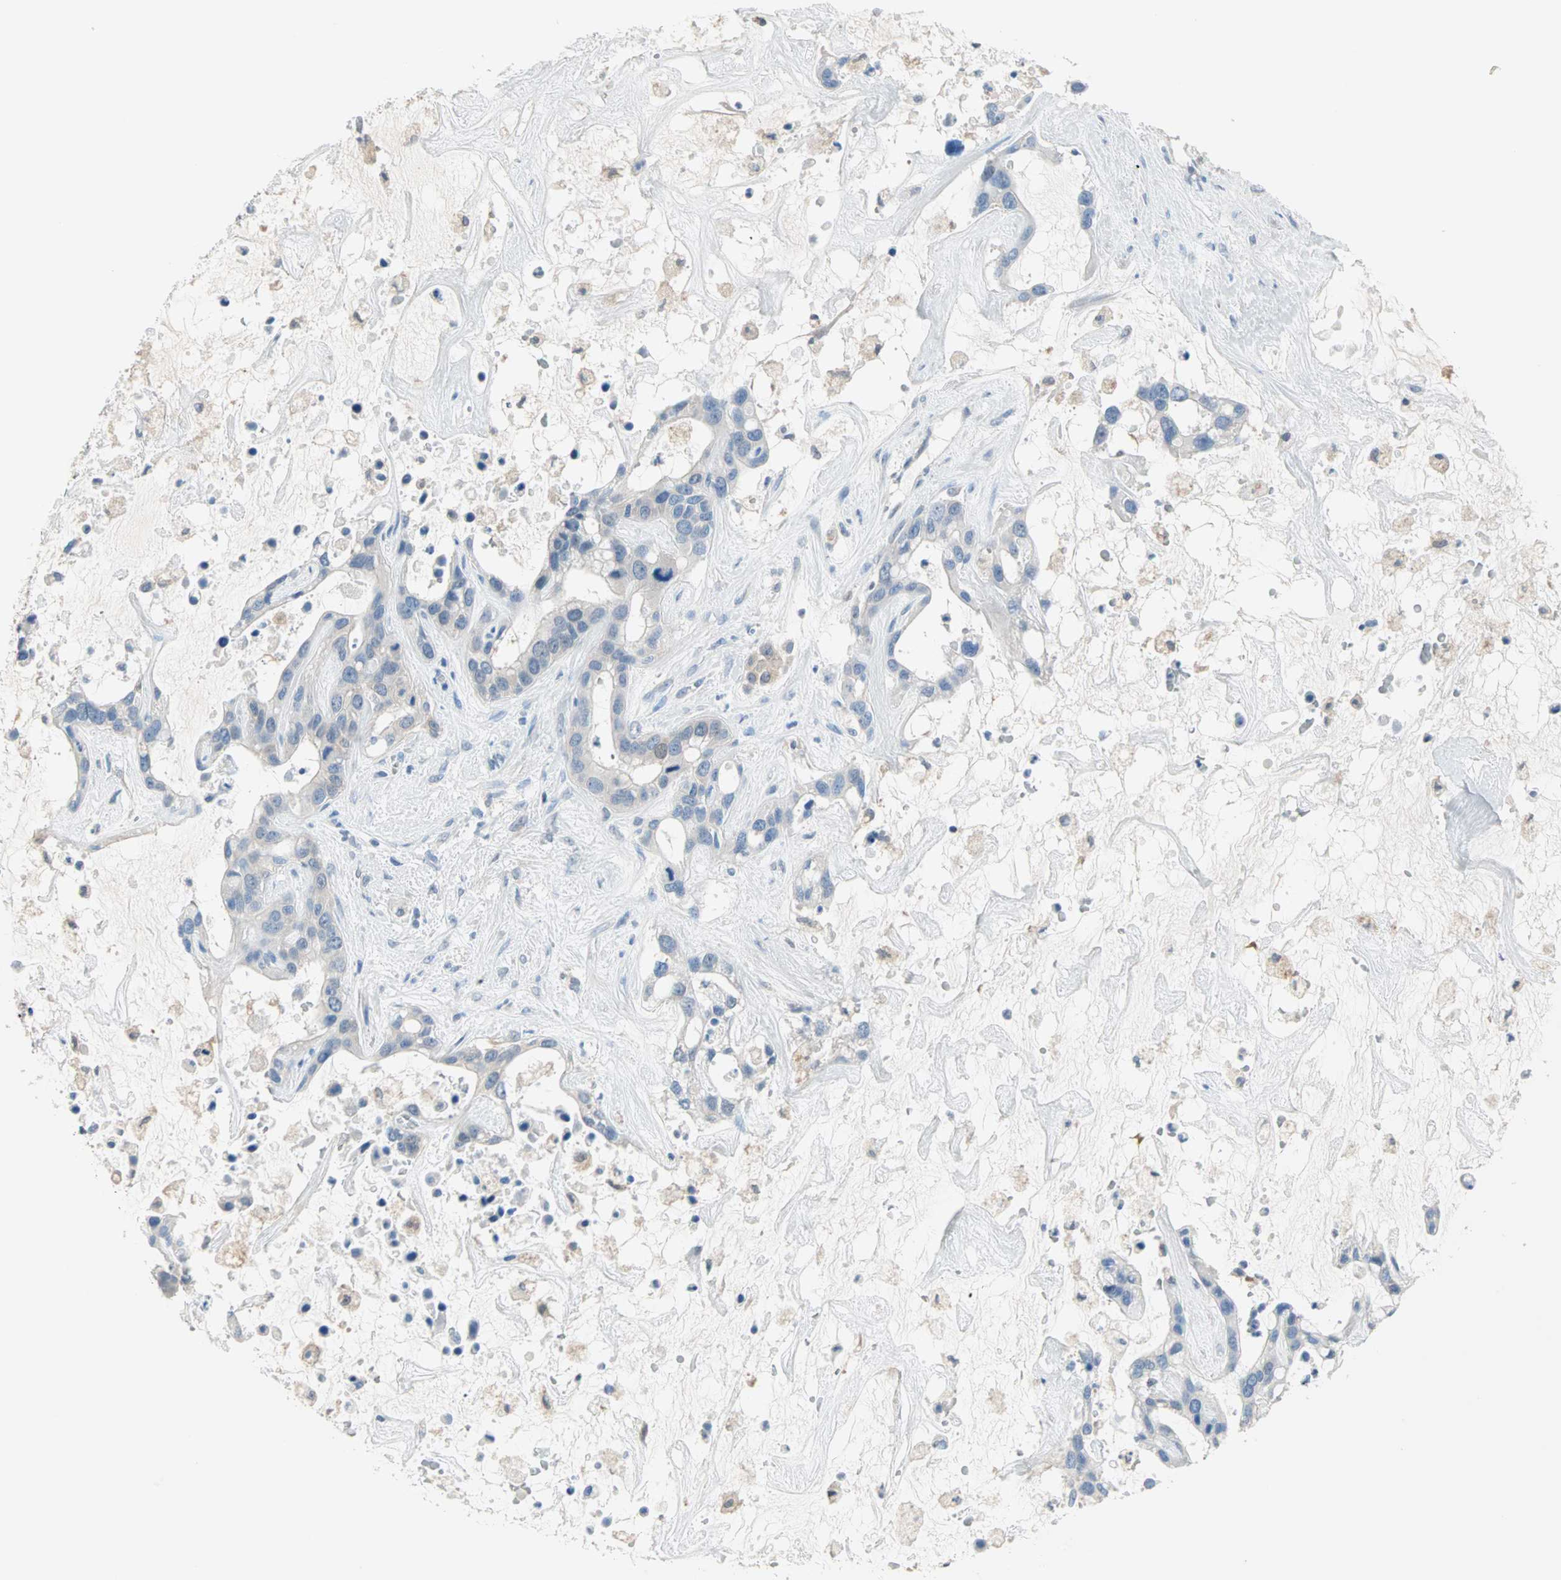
{"staining": {"intensity": "weak", "quantity": "<25%", "location": "cytoplasmic/membranous"}, "tissue": "liver cancer", "cell_type": "Tumor cells", "image_type": "cancer", "snomed": [{"axis": "morphology", "description": "Cholangiocarcinoma"}, {"axis": "topography", "description": "Liver"}], "caption": "IHC histopathology image of human cholangiocarcinoma (liver) stained for a protein (brown), which reveals no staining in tumor cells.", "gene": "MPI", "patient": {"sex": "female", "age": 65}}